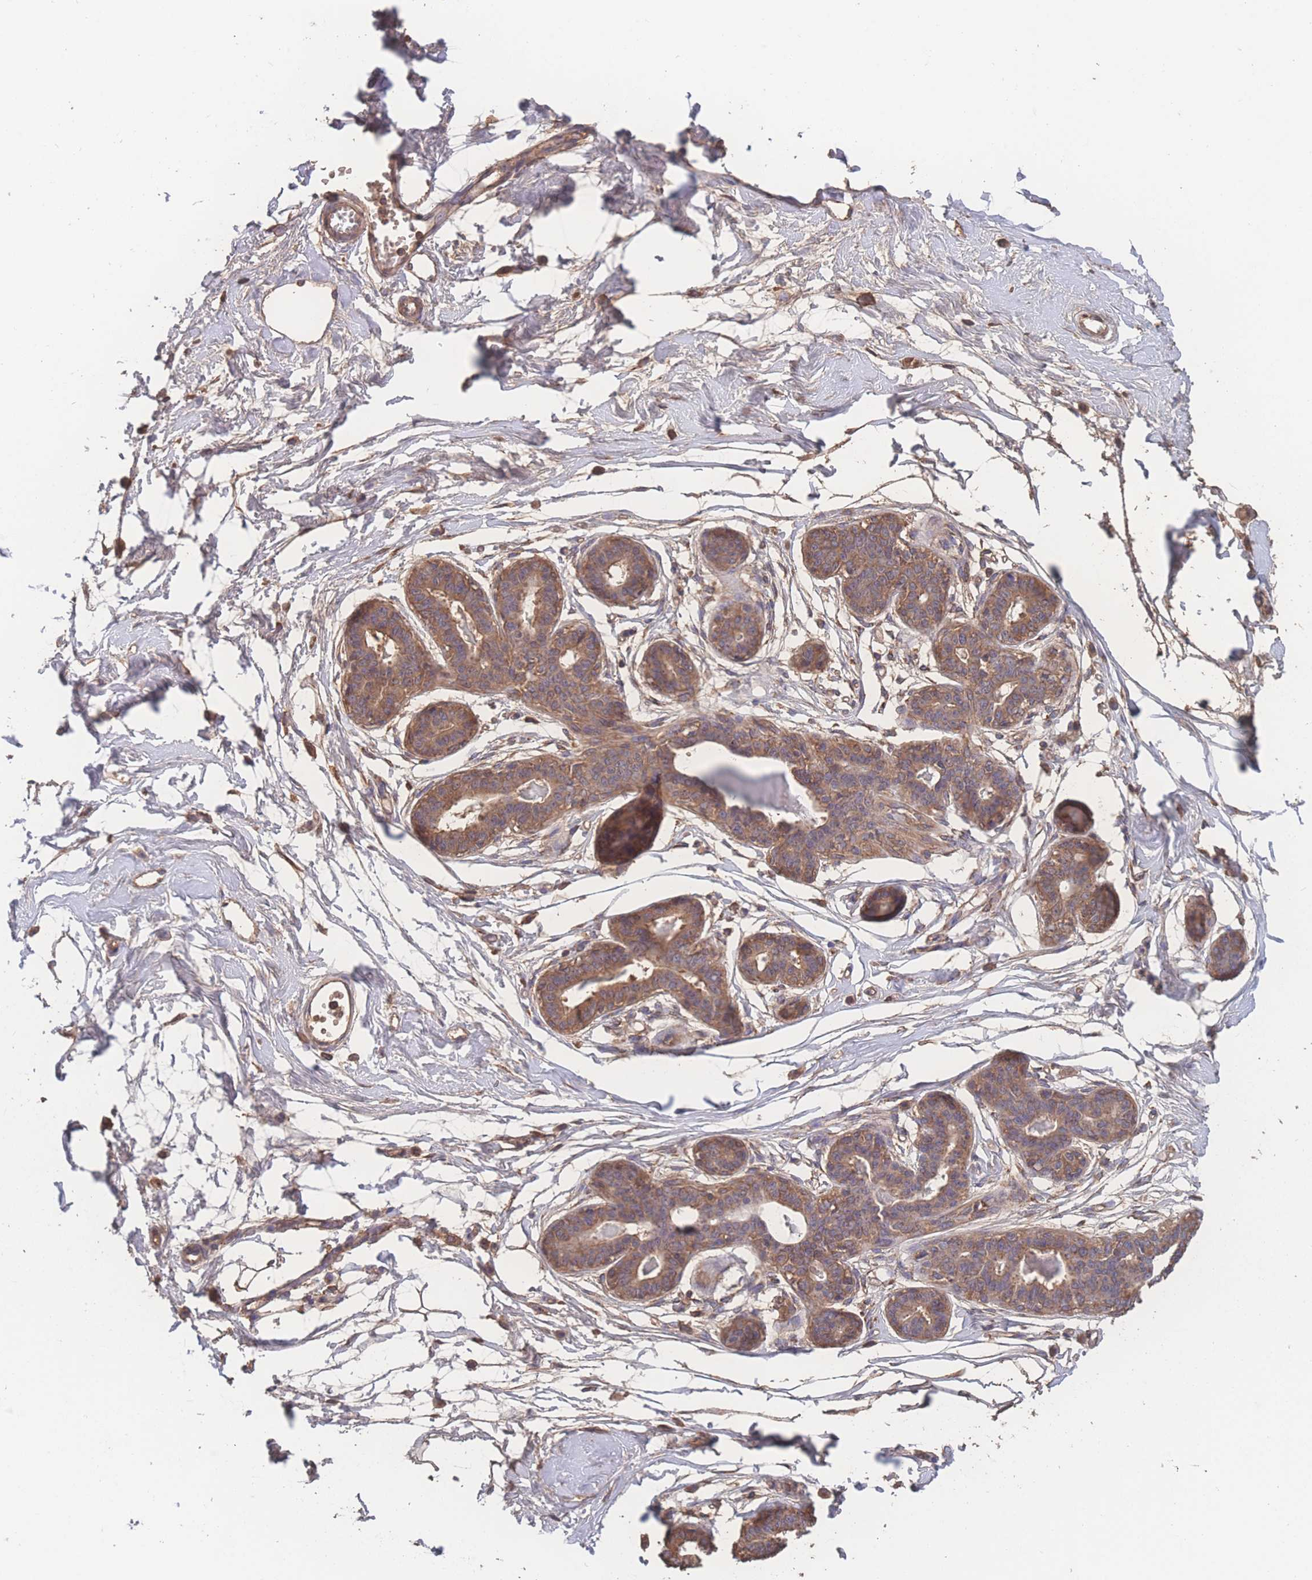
{"staining": {"intensity": "weak", "quantity": ">75%", "location": "cytoplasmic/membranous"}, "tissue": "breast", "cell_type": "Adipocytes", "image_type": "normal", "snomed": [{"axis": "morphology", "description": "Normal tissue, NOS"}, {"axis": "topography", "description": "Breast"}], "caption": "This histopathology image displays normal breast stained with IHC to label a protein in brown. The cytoplasmic/membranous of adipocytes show weak positivity for the protein. Nuclei are counter-stained blue.", "gene": "ATXN10", "patient": {"sex": "female", "age": 45}}